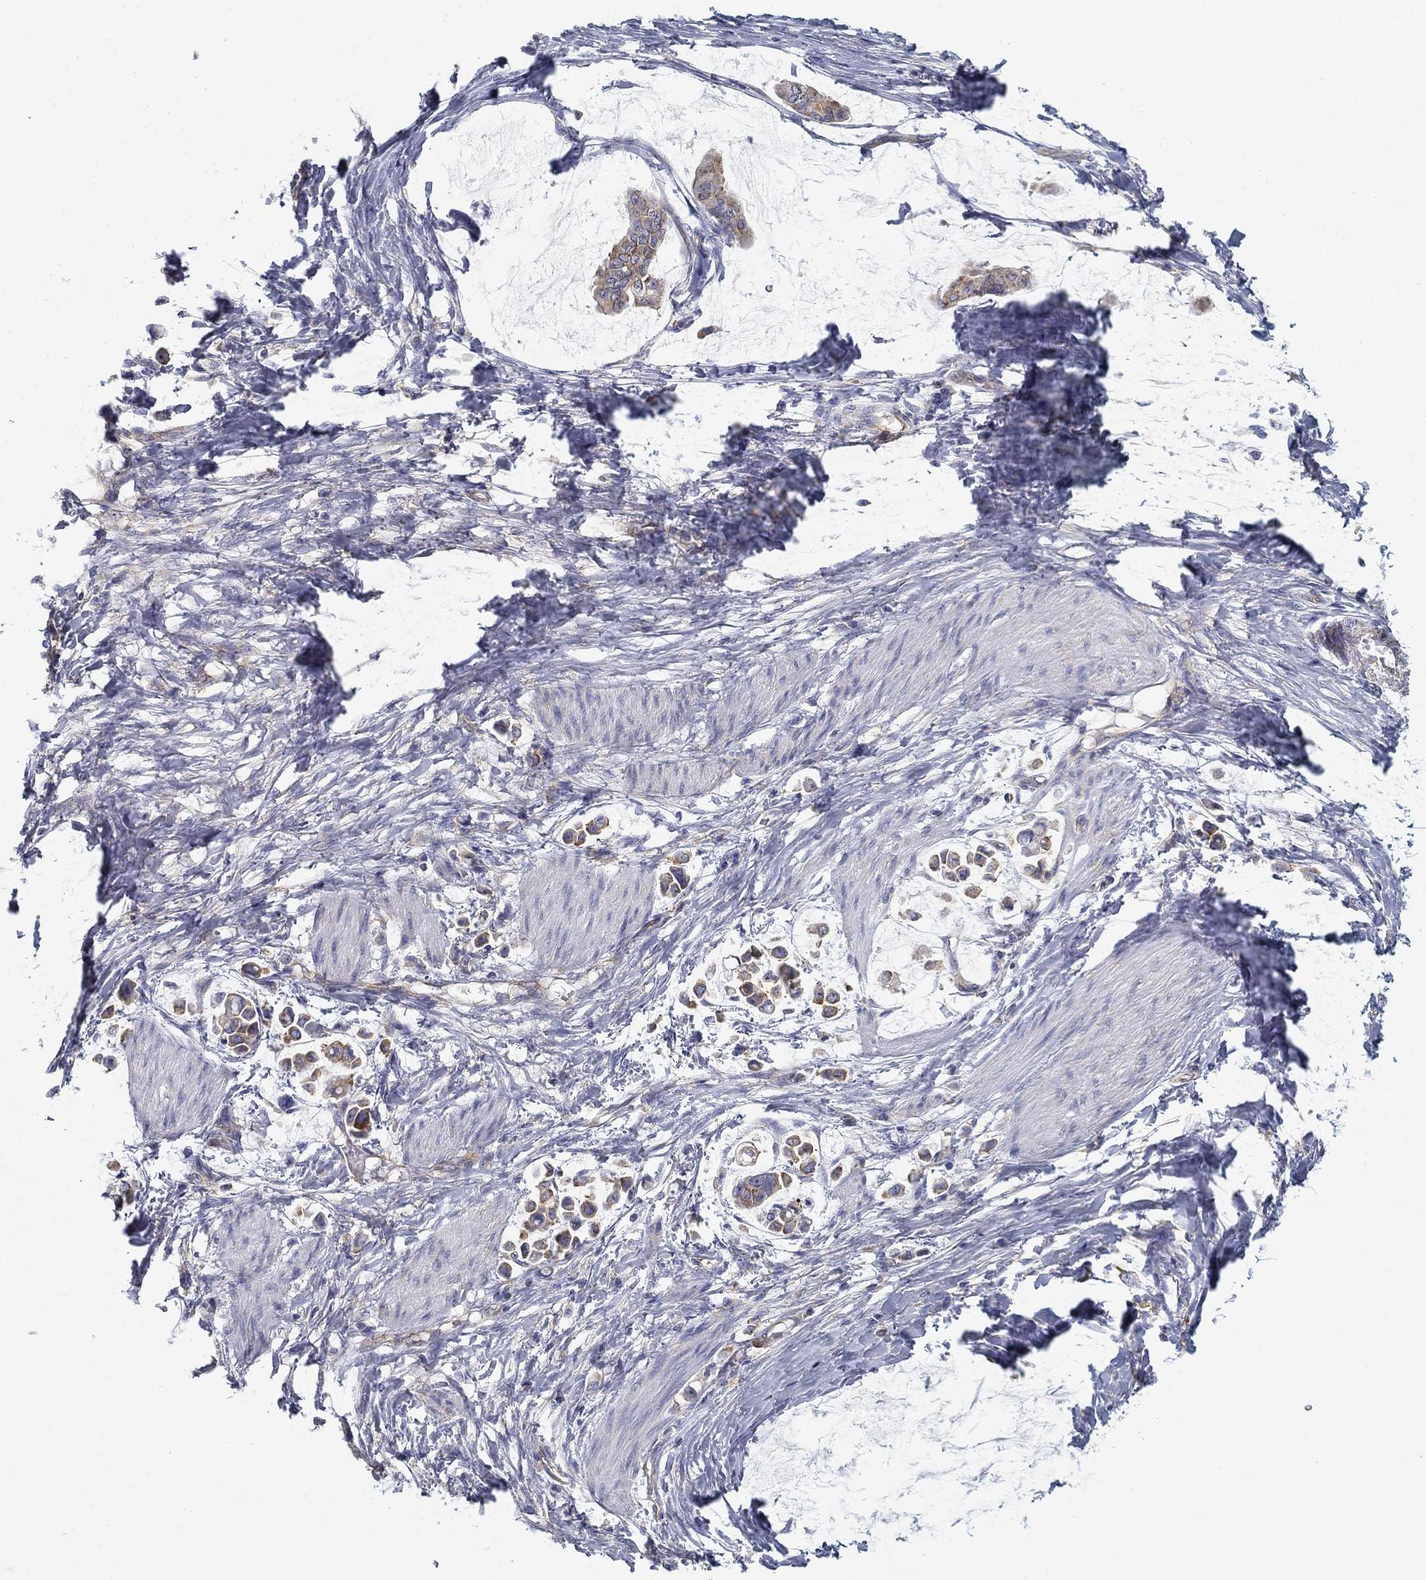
{"staining": {"intensity": "moderate", "quantity": ">75%", "location": "cytoplasmic/membranous"}, "tissue": "stomach cancer", "cell_type": "Tumor cells", "image_type": "cancer", "snomed": [{"axis": "morphology", "description": "Adenocarcinoma, NOS"}, {"axis": "topography", "description": "Stomach"}], "caption": "A high-resolution micrograph shows IHC staining of stomach adenocarcinoma, which reveals moderate cytoplasmic/membranous staining in about >75% of tumor cells.", "gene": "FXR1", "patient": {"sex": "male", "age": 82}}